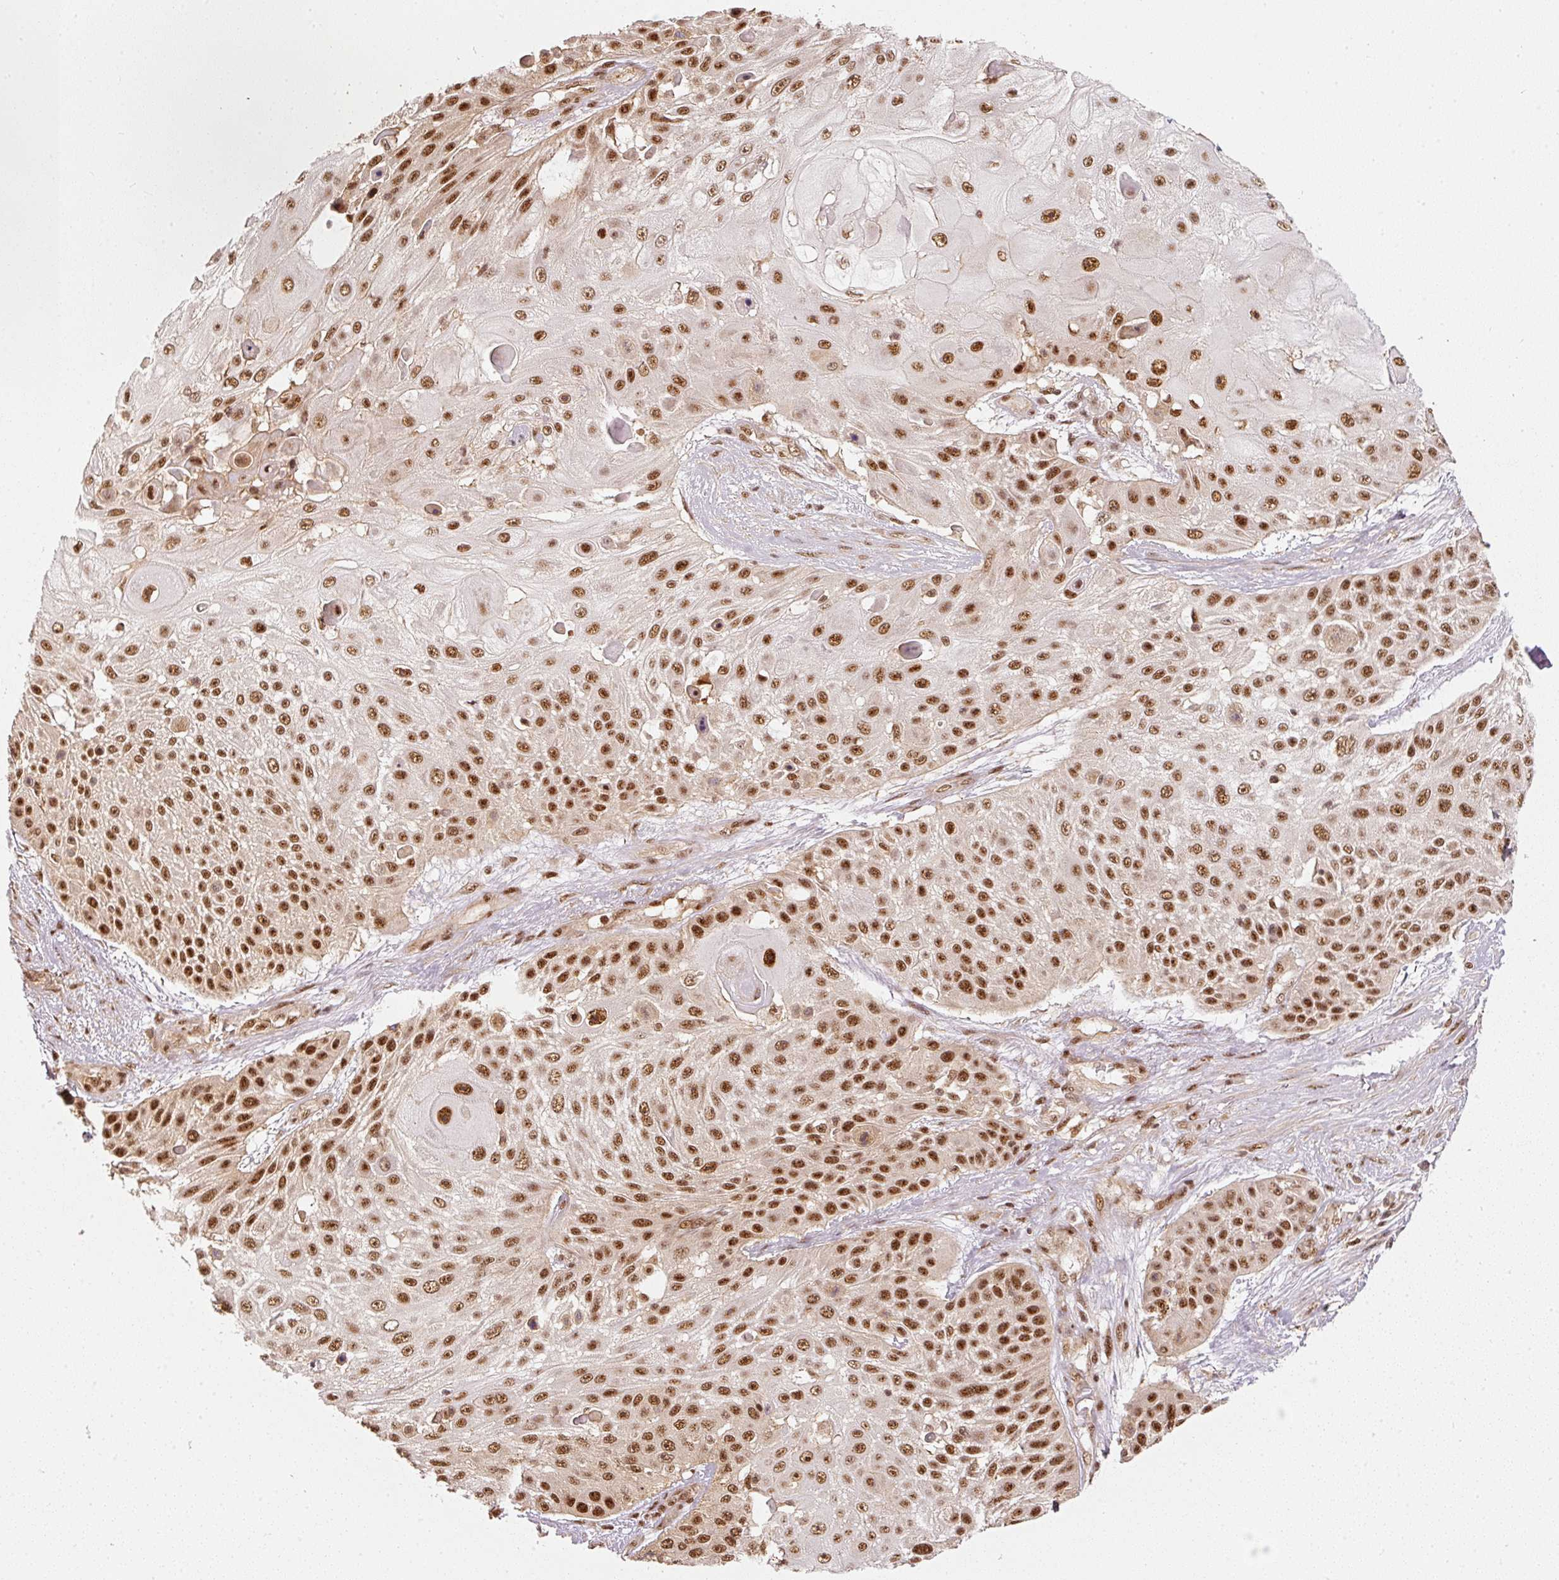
{"staining": {"intensity": "strong", "quantity": ">75%", "location": "nuclear"}, "tissue": "skin cancer", "cell_type": "Tumor cells", "image_type": "cancer", "snomed": [{"axis": "morphology", "description": "Squamous cell carcinoma, NOS"}, {"axis": "topography", "description": "Skin"}], "caption": "Immunohistochemical staining of human skin cancer (squamous cell carcinoma) demonstrates high levels of strong nuclear expression in approximately >75% of tumor cells.", "gene": "THOC6", "patient": {"sex": "female", "age": 86}}